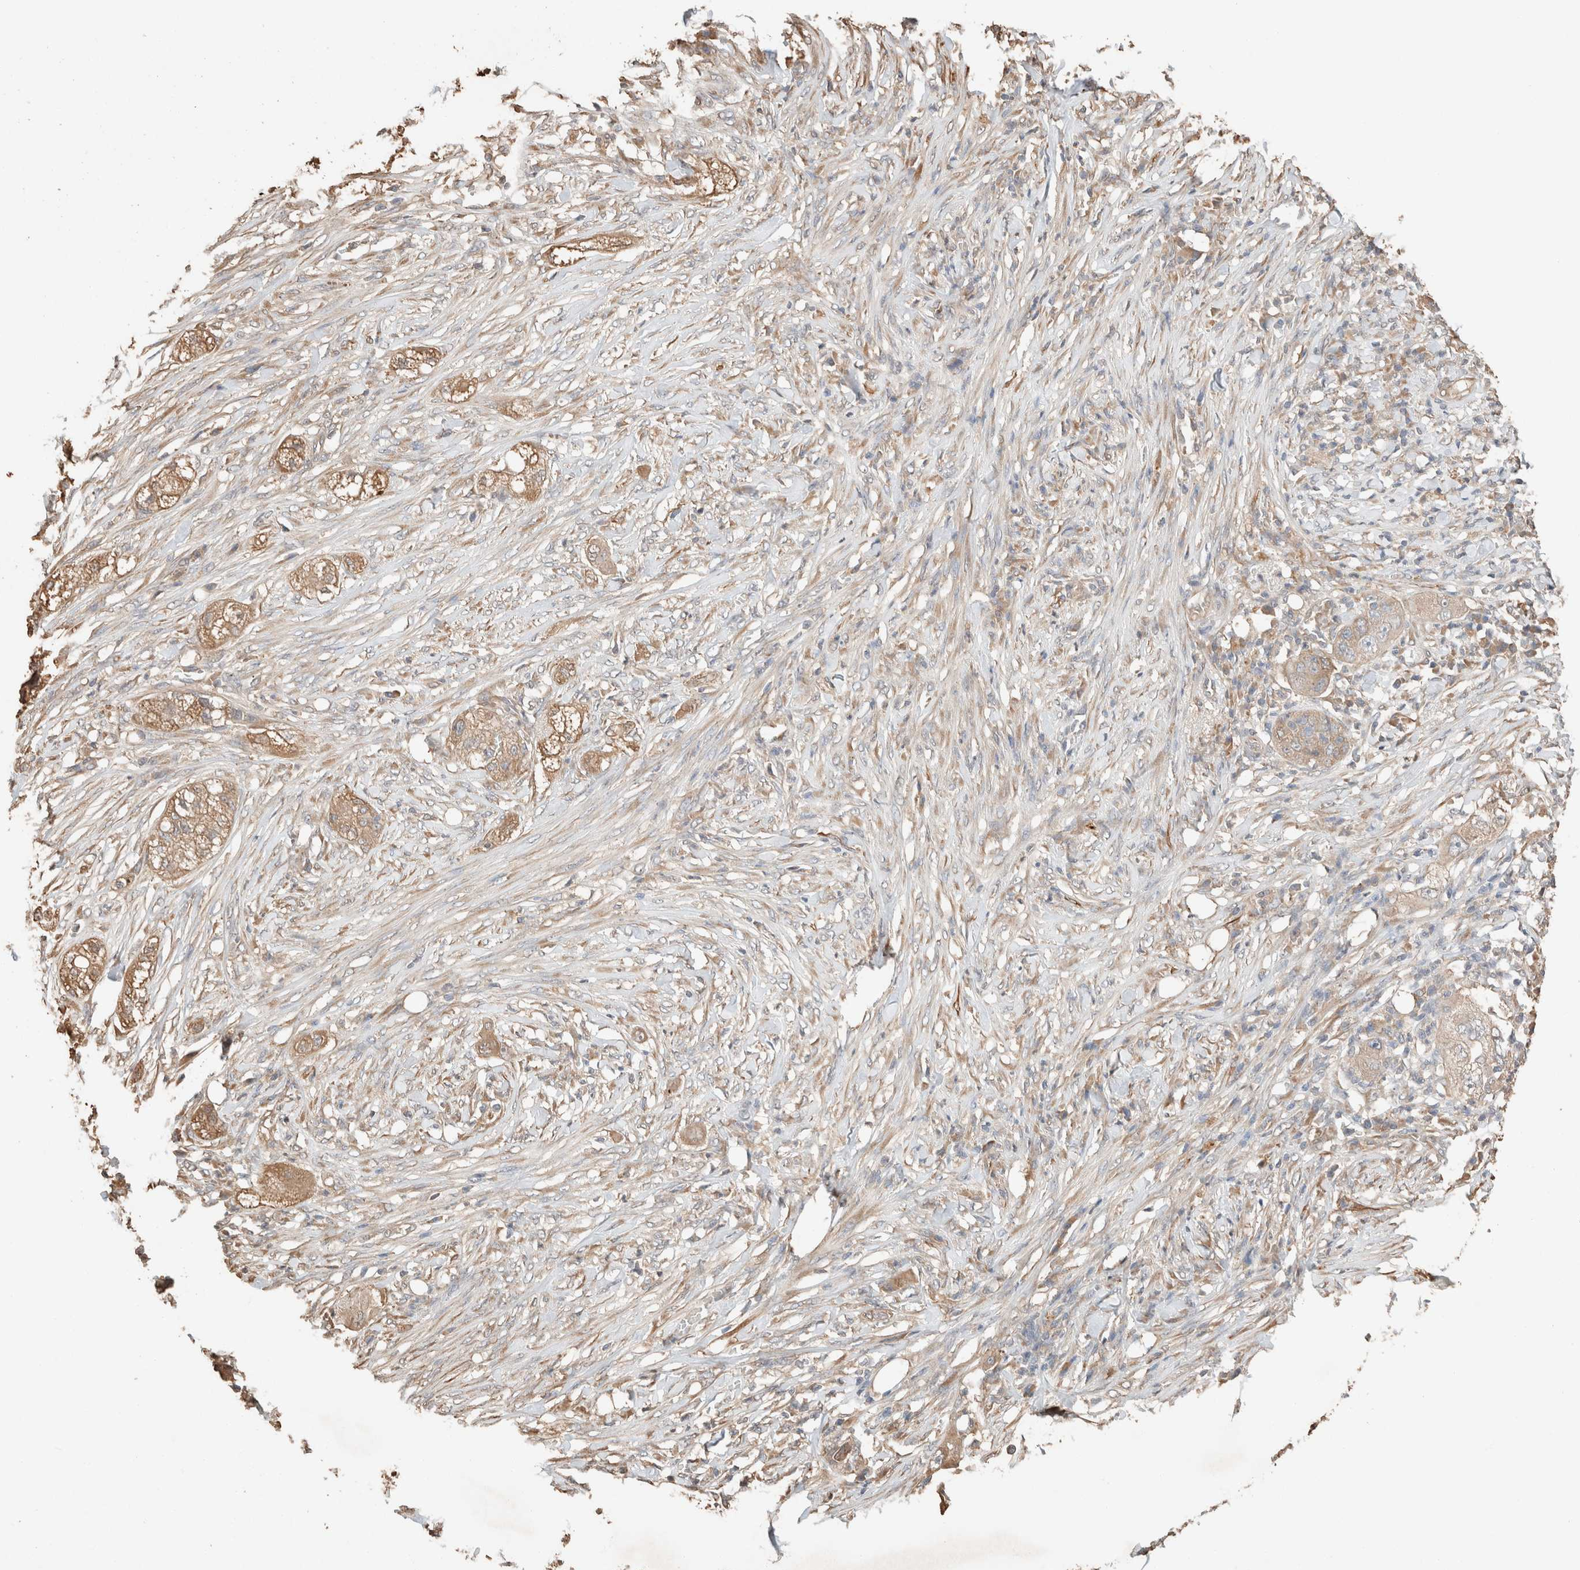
{"staining": {"intensity": "moderate", "quantity": ">75%", "location": "cytoplasmic/membranous"}, "tissue": "pancreatic cancer", "cell_type": "Tumor cells", "image_type": "cancer", "snomed": [{"axis": "morphology", "description": "Adenocarcinoma, NOS"}, {"axis": "topography", "description": "Pancreas"}], "caption": "Immunohistochemistry (IHC) staining of pancreatic cancer, which shows medium levels of moderate cytoplasmic/membranous expression in approximately >75% of tumor cells indicating moderate cytoplasmic/membranous protein expression. The staining was performed using DAB (3,3'-diaminobenzidine) (brown) for protein detection and nuclei were counterstained in hematoxylin (blue).", "gene": "TUBD1", "patient": {"sex": "female", "age": 78}}